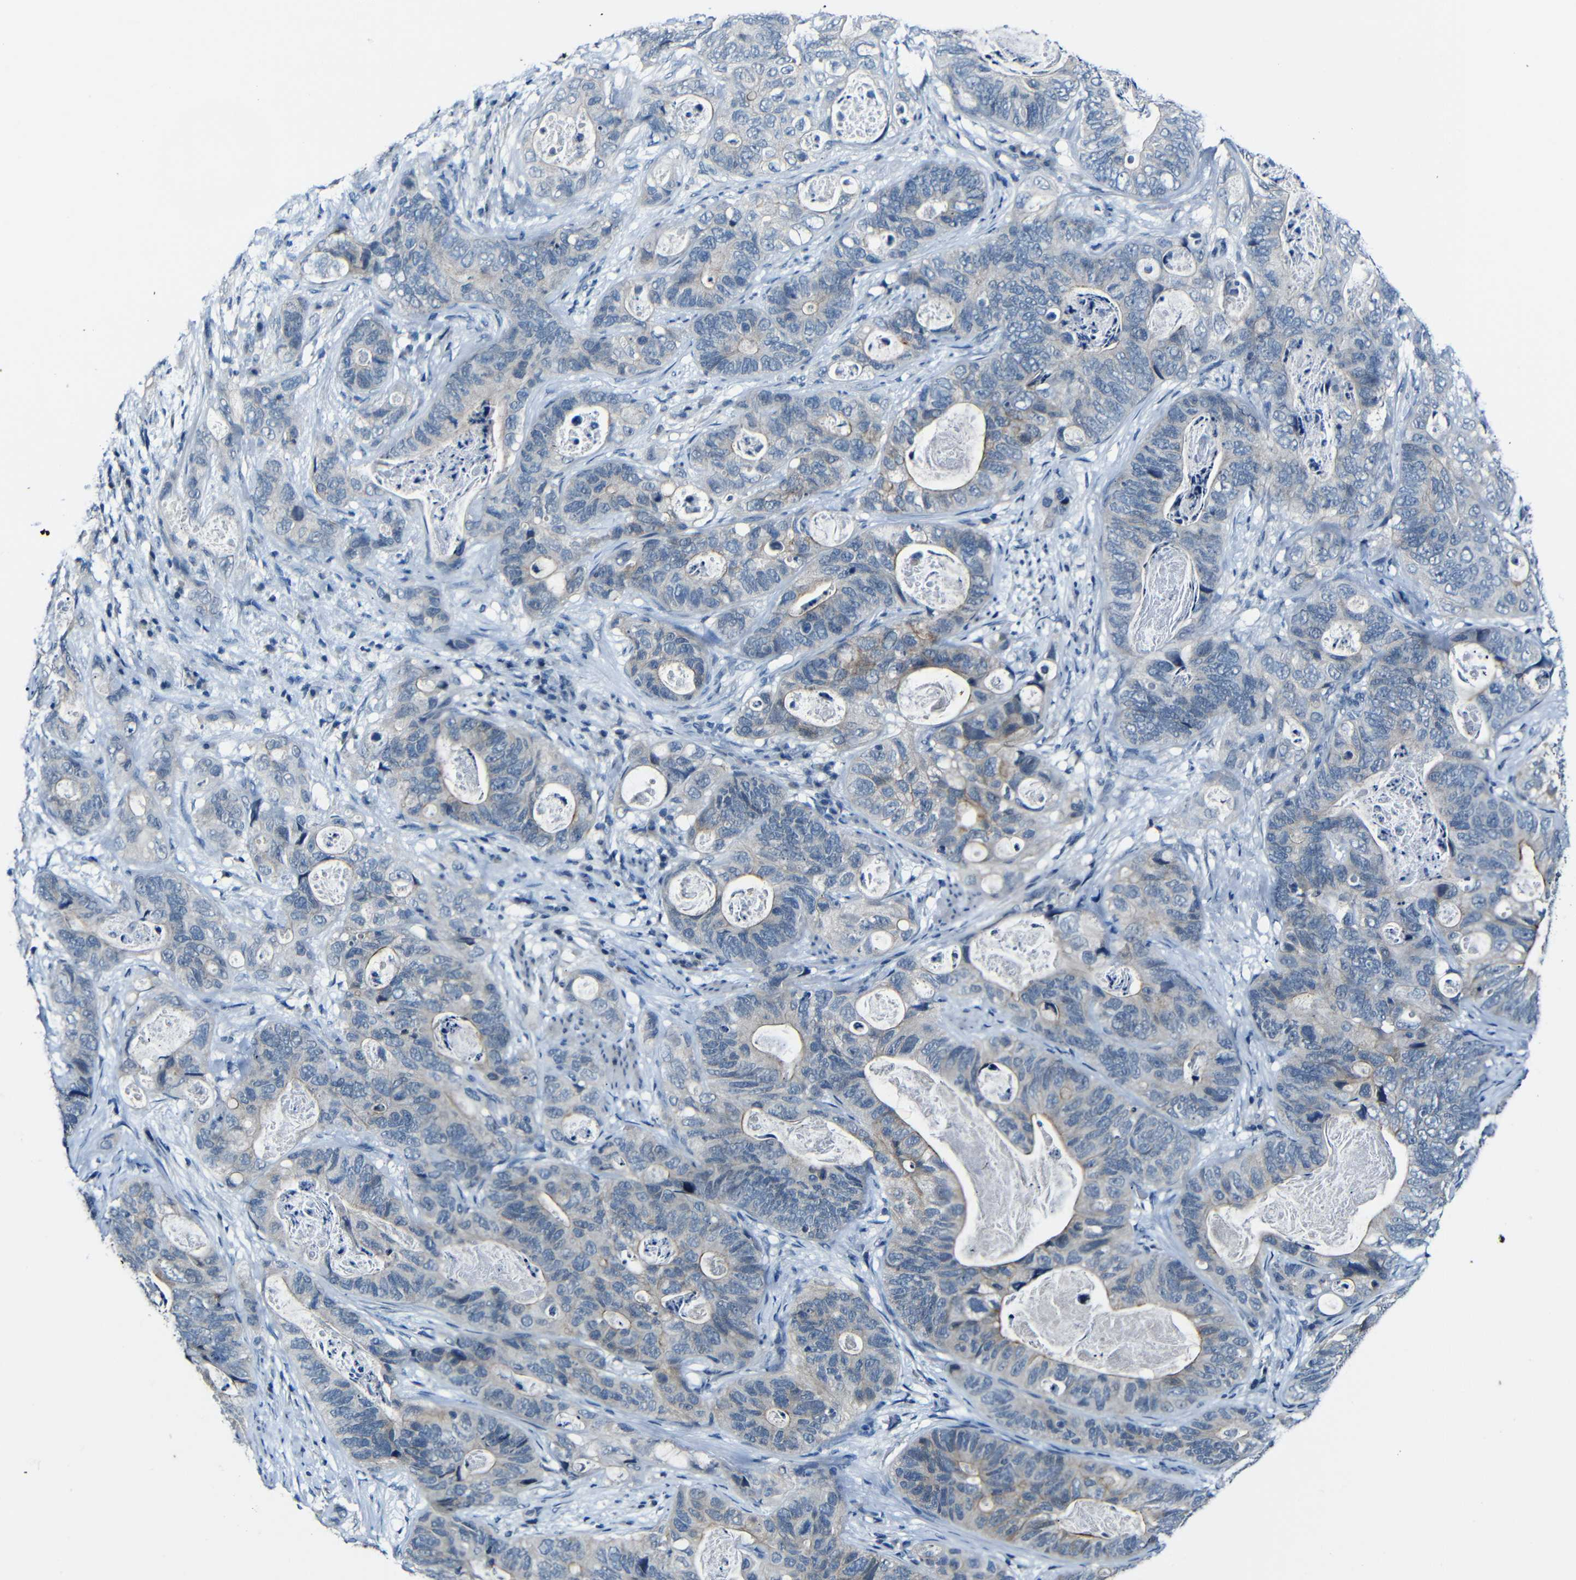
{"staining": {"intensity": "moderate", "quantity": "<25%", "location": "cytoplasmic/membranous"}, "tissue": "stomach cancer", "cell_type": "Tumor cells", "image_type": "cancer", "snomed": [{"axis": "morphology", "description": "Adenocarcinoma, NOS"}, {"axis": "topography", "description": "Stomach"}], "caption": "A histopathology image showing moderate cytoplasmic/membranous positivity in approximately <25% of tumor cells in stomach adenocarcinoma, as visualized by brown immunohistochemical staining.", "gene": "ANK3", "patient": {"sex": "female", "age": 89}}